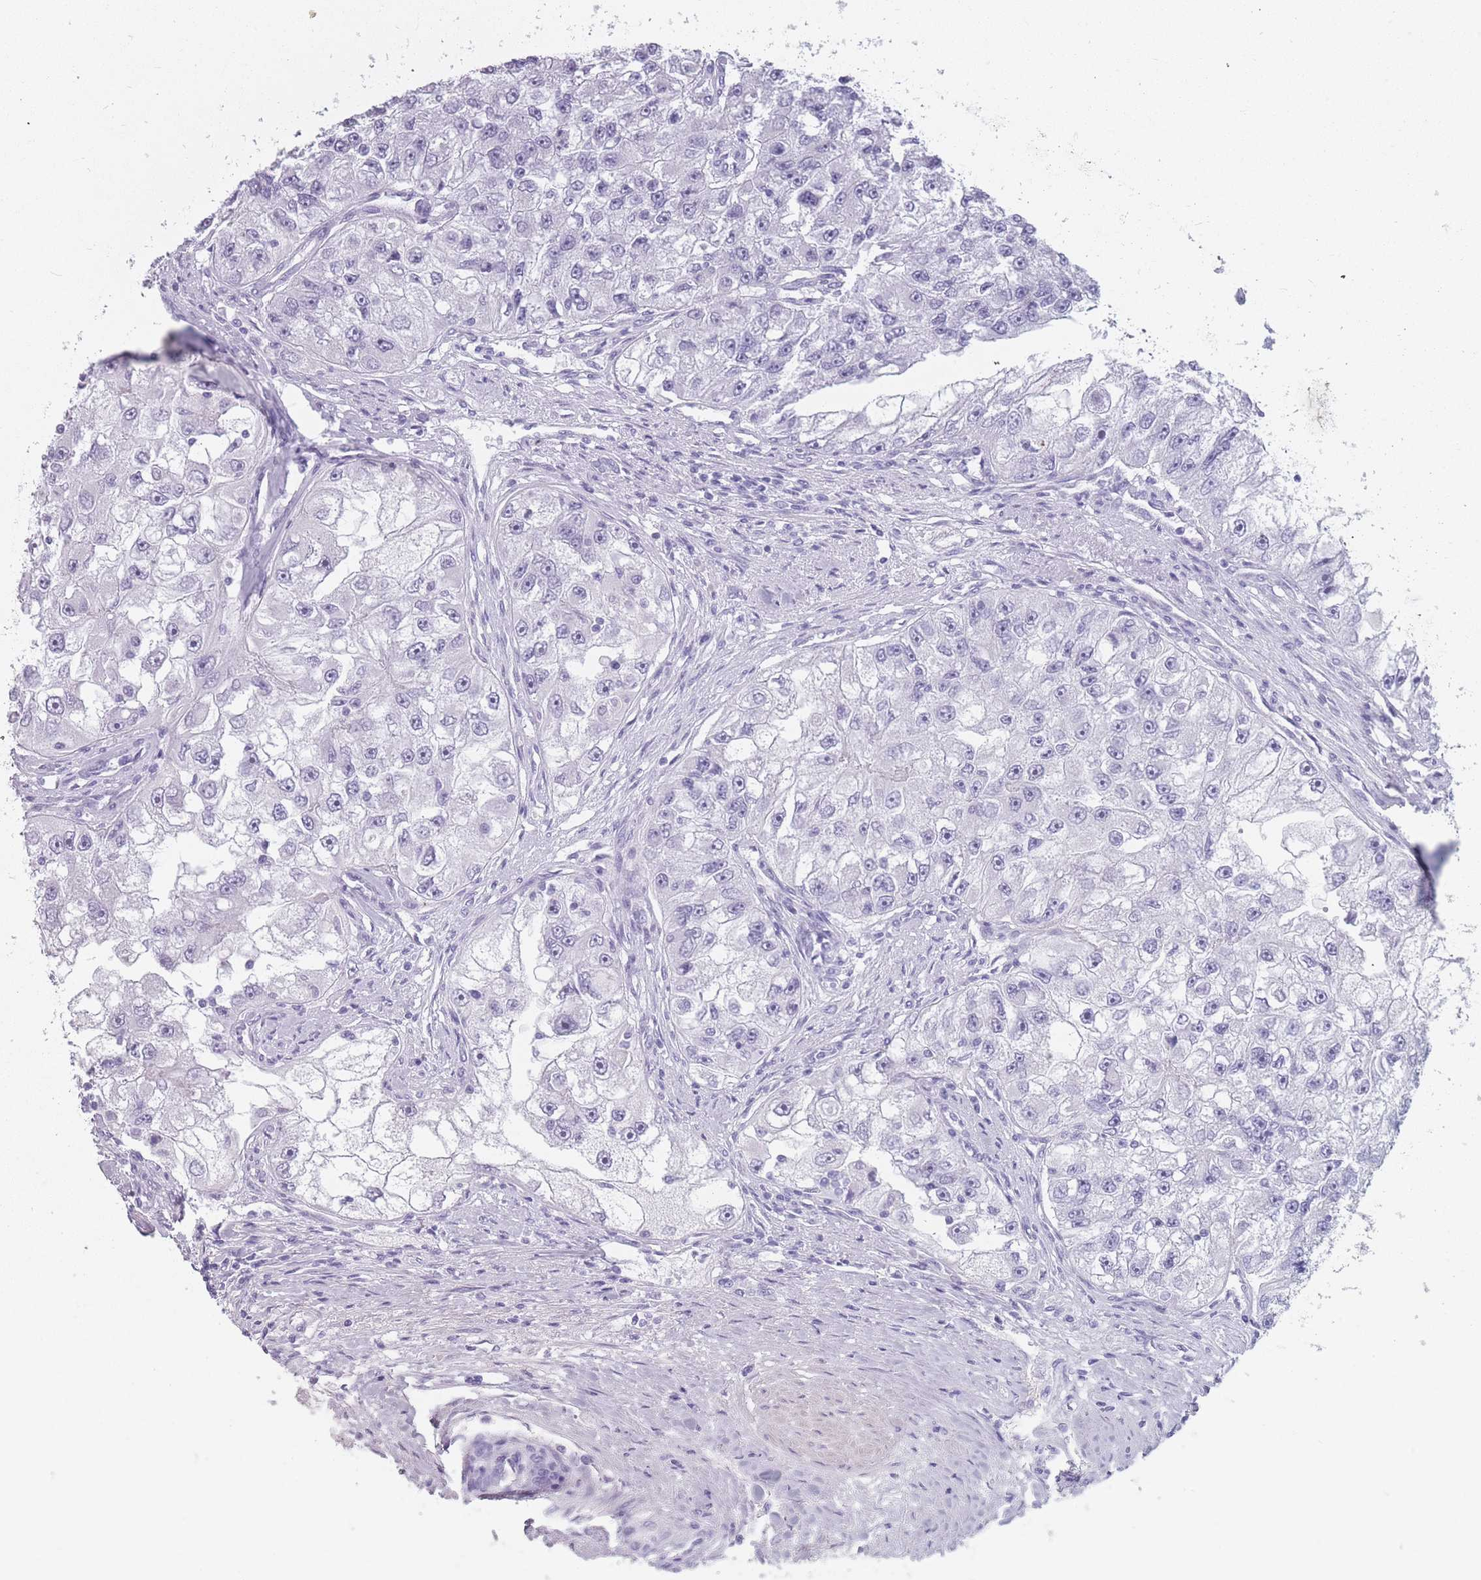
{"staining": {"intensity": "negative", "quantity": "none", "location": "none"}, "tissue": "renal cancer", "cell_type": "Tumor cells", "image_type": "cancer", "snomed": [{"axis": "morphology", "description": "Adenocarcinoma, NOS"}, {"axis": "topography", "description": "Kidney"}], "caption": "High power microscopy histopathology image of an IHC histopathology image of adenocarcinoma (renal), revealing no significant positivity in tumor cells.", "gene": "PPFIA3", "patient": {"sex": "male", "age": 63}}